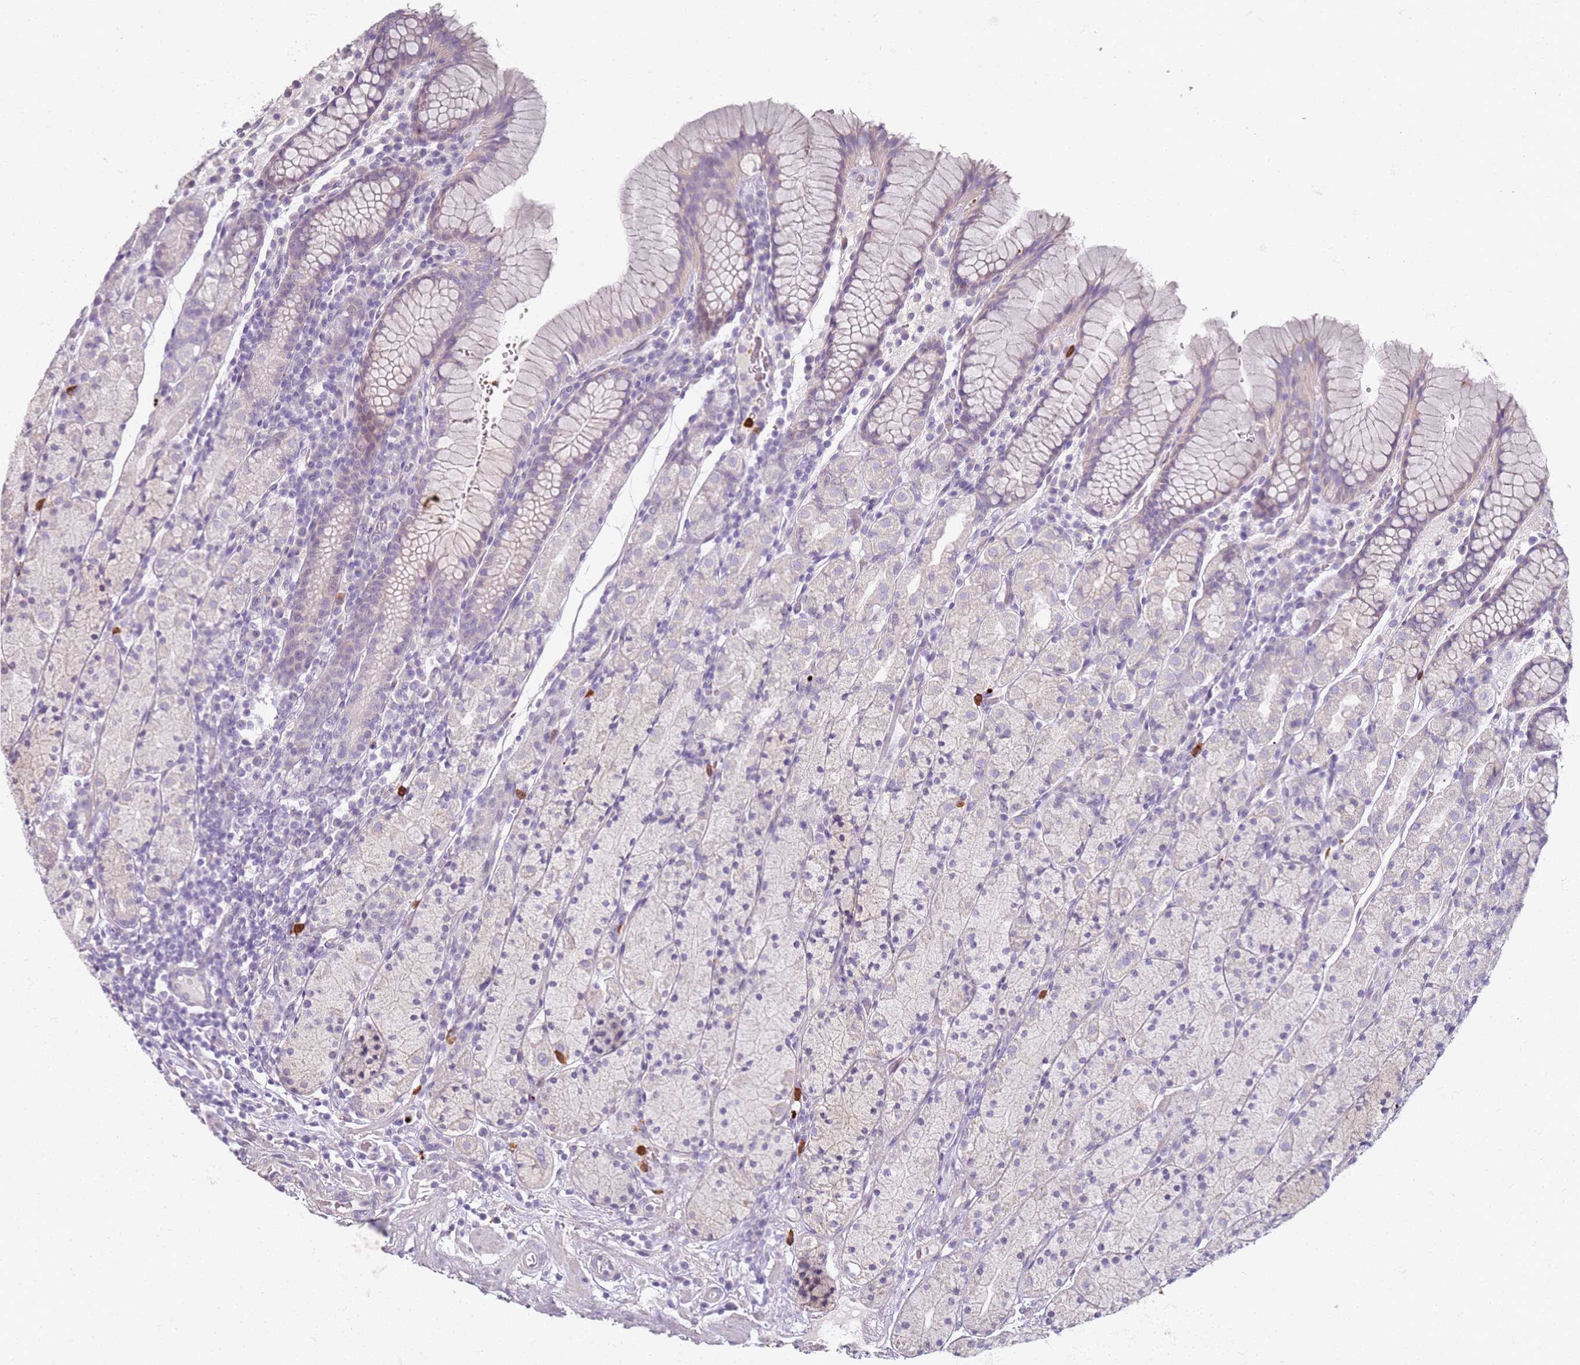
{"staining": {"intensity": "negative", "quantity": "none", "location": "none"}, "tissue": "stomach", "cell_type": "Glandular cells", "image_type": "normal", "snomed": [{"axis": "morphology", "description": "Normal tissue, NOS"}, {"axis": "topography", "description": "Stomach, upper"}, {"axis": "topography", "description": "Stomach"}], "caption": "Glandular cells show no significant protein staining in unremarkable stomach. (Brightfield microscopy of DAB immunohistochemistry (IHC) at high magnification).", "gene": "CD40LG", "patient": {"sex": "male", "age": 62}}